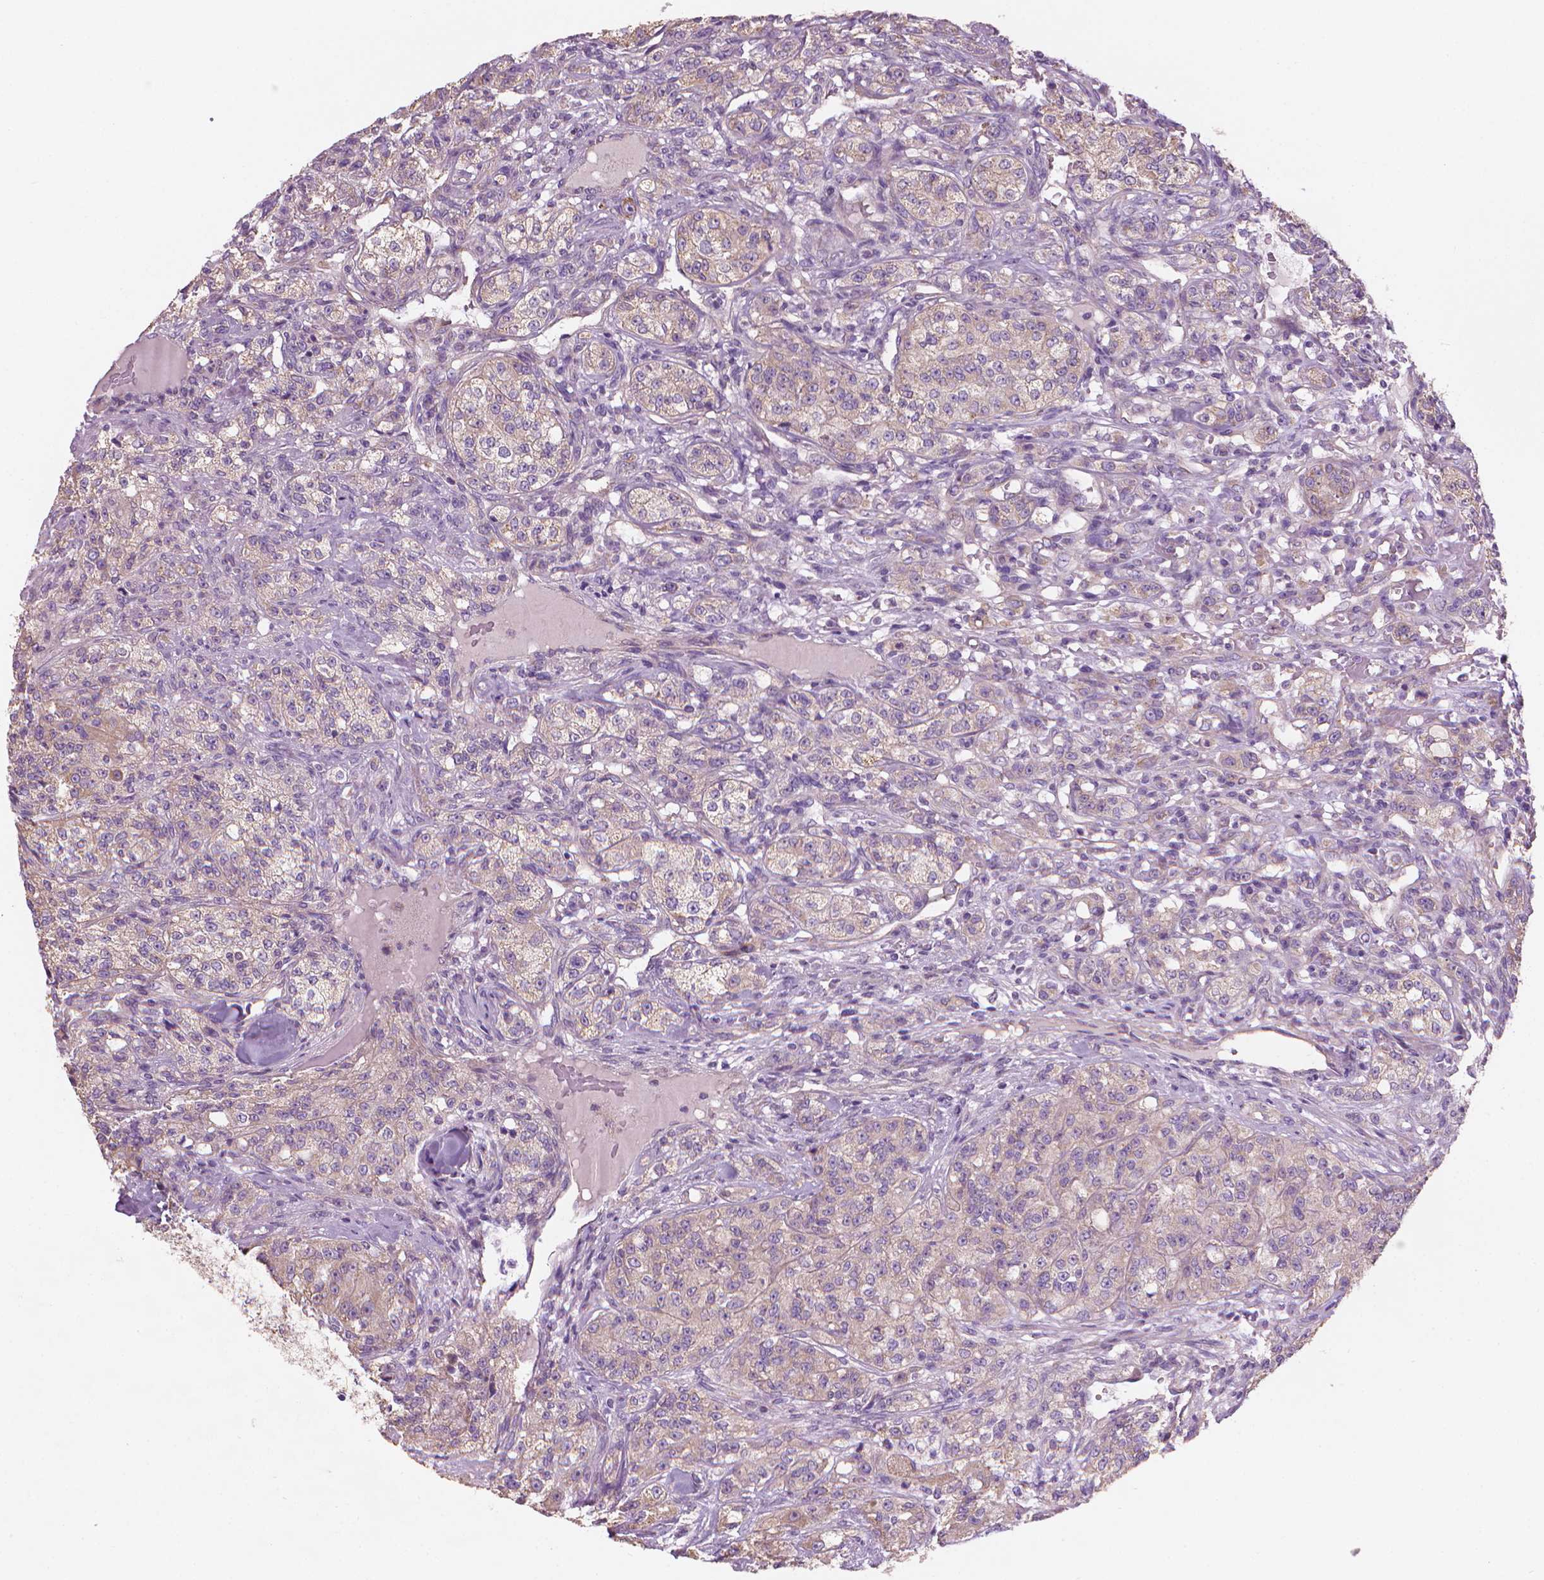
{"staining": {"intensity": "weak", "quantity": "<25%", "location": "cytoplasmic/membranous"}, "tissue": "renal cancer", "cell_type": "Tumor cells", "image_type": "cancer", "snomed": [{"axis": "morphology", "description": "Adenocarcinoma, NOS"}, {"axis": "topography", "description": "Kidney"}], "caption": "Tumor cells show no significant staining in renal cancer.", "gene": "TTC29", "patient": {"sex": "female", "age": 63}}